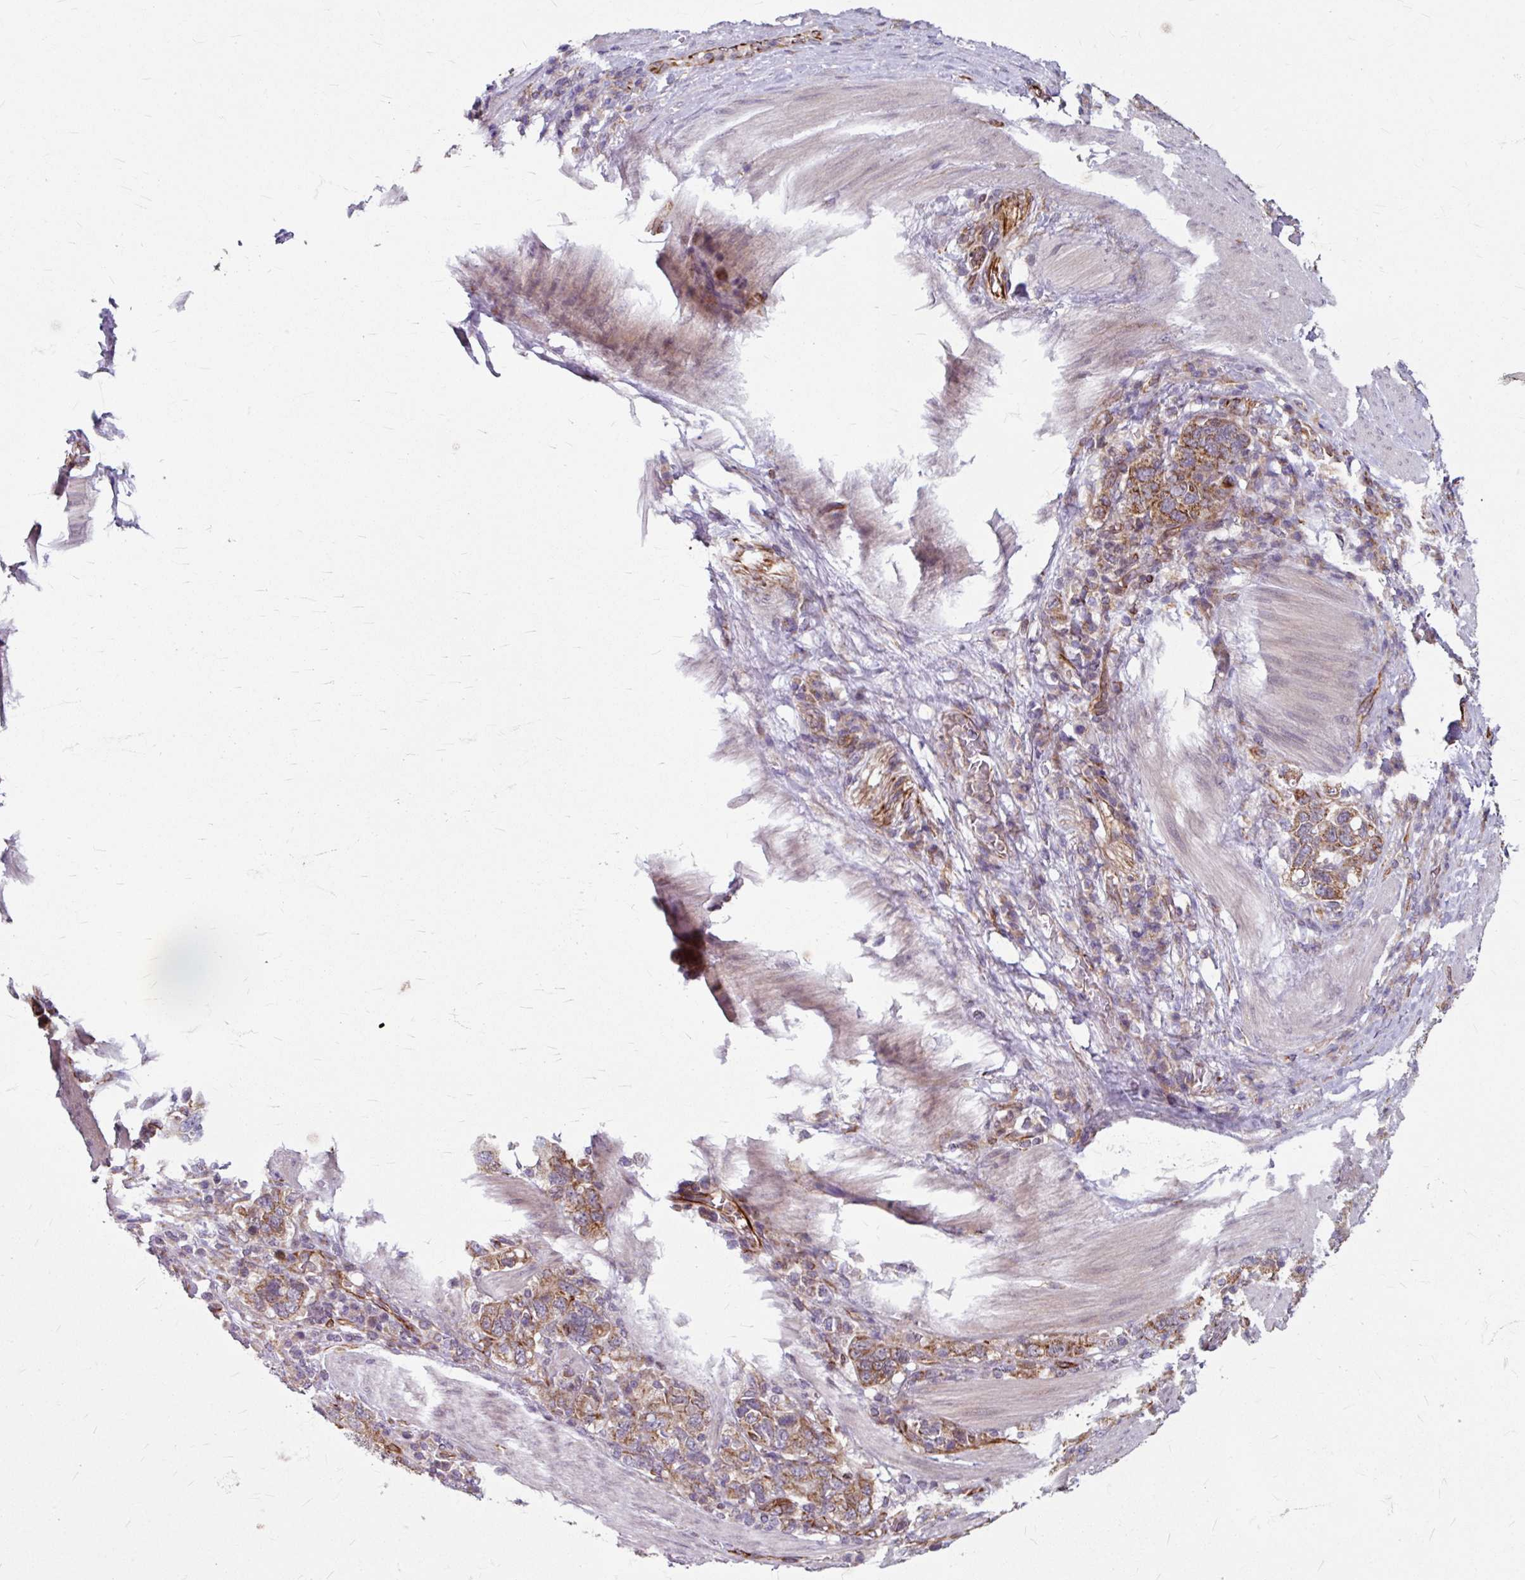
{"staining": {"intensity": "moderate", "quantity": ">75%", "location": "cytoplasmic/membranous"}, "tissue": "stomach cancer", "cell_type": "Tumor cells", "image_type": "cancer", "snomed": [{"axis": "morphology", "description": "Adenocarcinoma, NOS"}, {"axis": "topography", "description": "Stomach, upper"}, {"axis": "topography", "description": "Stomach"}], "caption": "Adenocarcinoma (stomach) was stained to show a protein in brown. There is medium levels of moderate cytoplasmic/membranous expression in about >75% of tumor cells.", "gene": "DAAM2", "patient": {"sex": "male", "age": 62}}